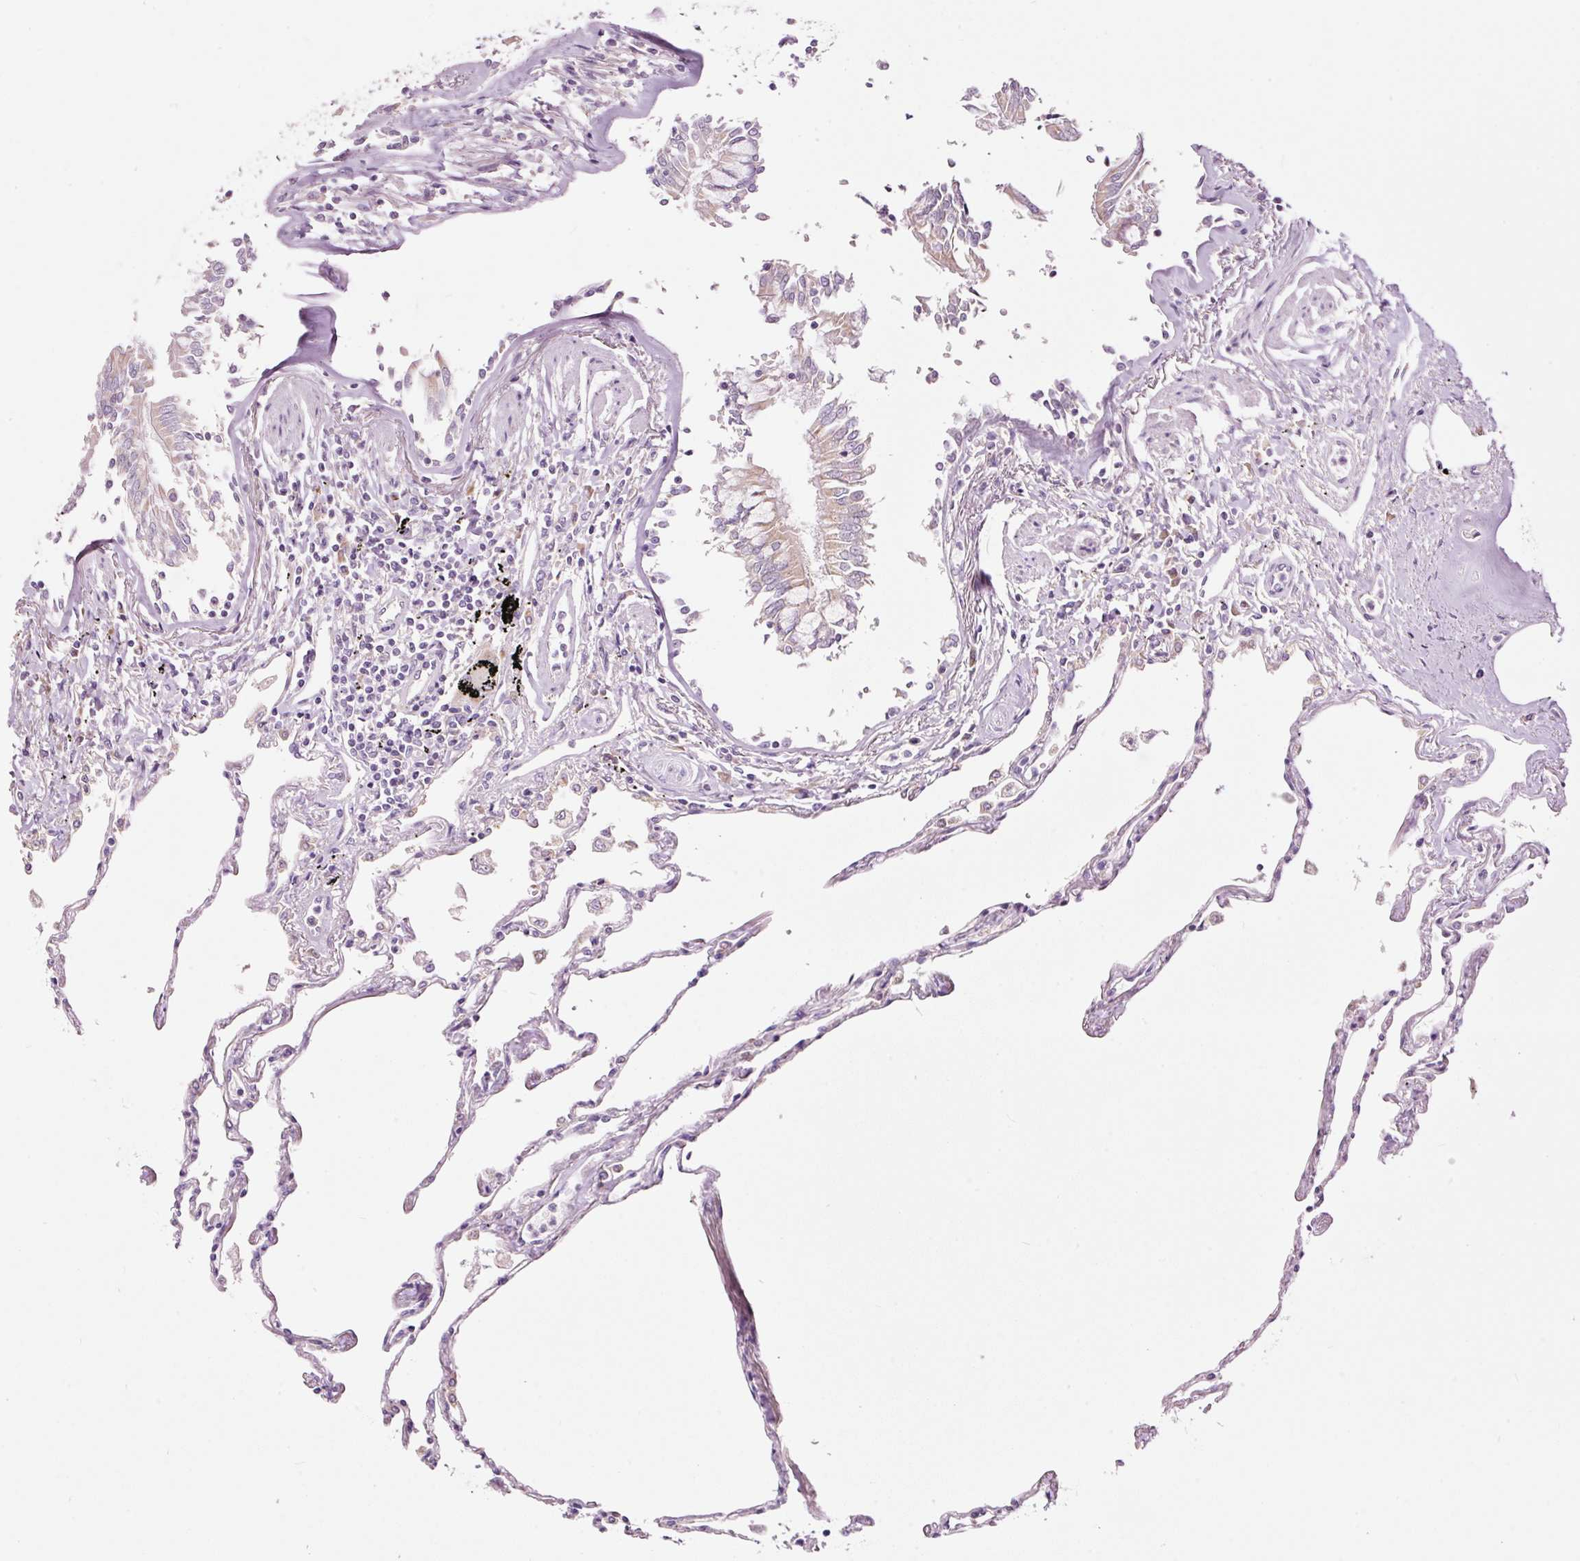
{"staining": {"intensity": "weak", "quantity": "<25%", "location": "cytoplasmic/membranous"}, "tissue": "lung", "cell_type": "Alveolar cells", "image_type": "normal", "snomed": [{"axis": "morphology", "description": "Normal tissue, NOS"}, {"axis": "topography", "description": "Lung"}], "caption": "IHC histopathology image of benign lung: human lung stained with DAB shows no significant protein expression in alveolar cells.", "gene": "RSPO2", "patient": {"sex": "female", "age": 67}}